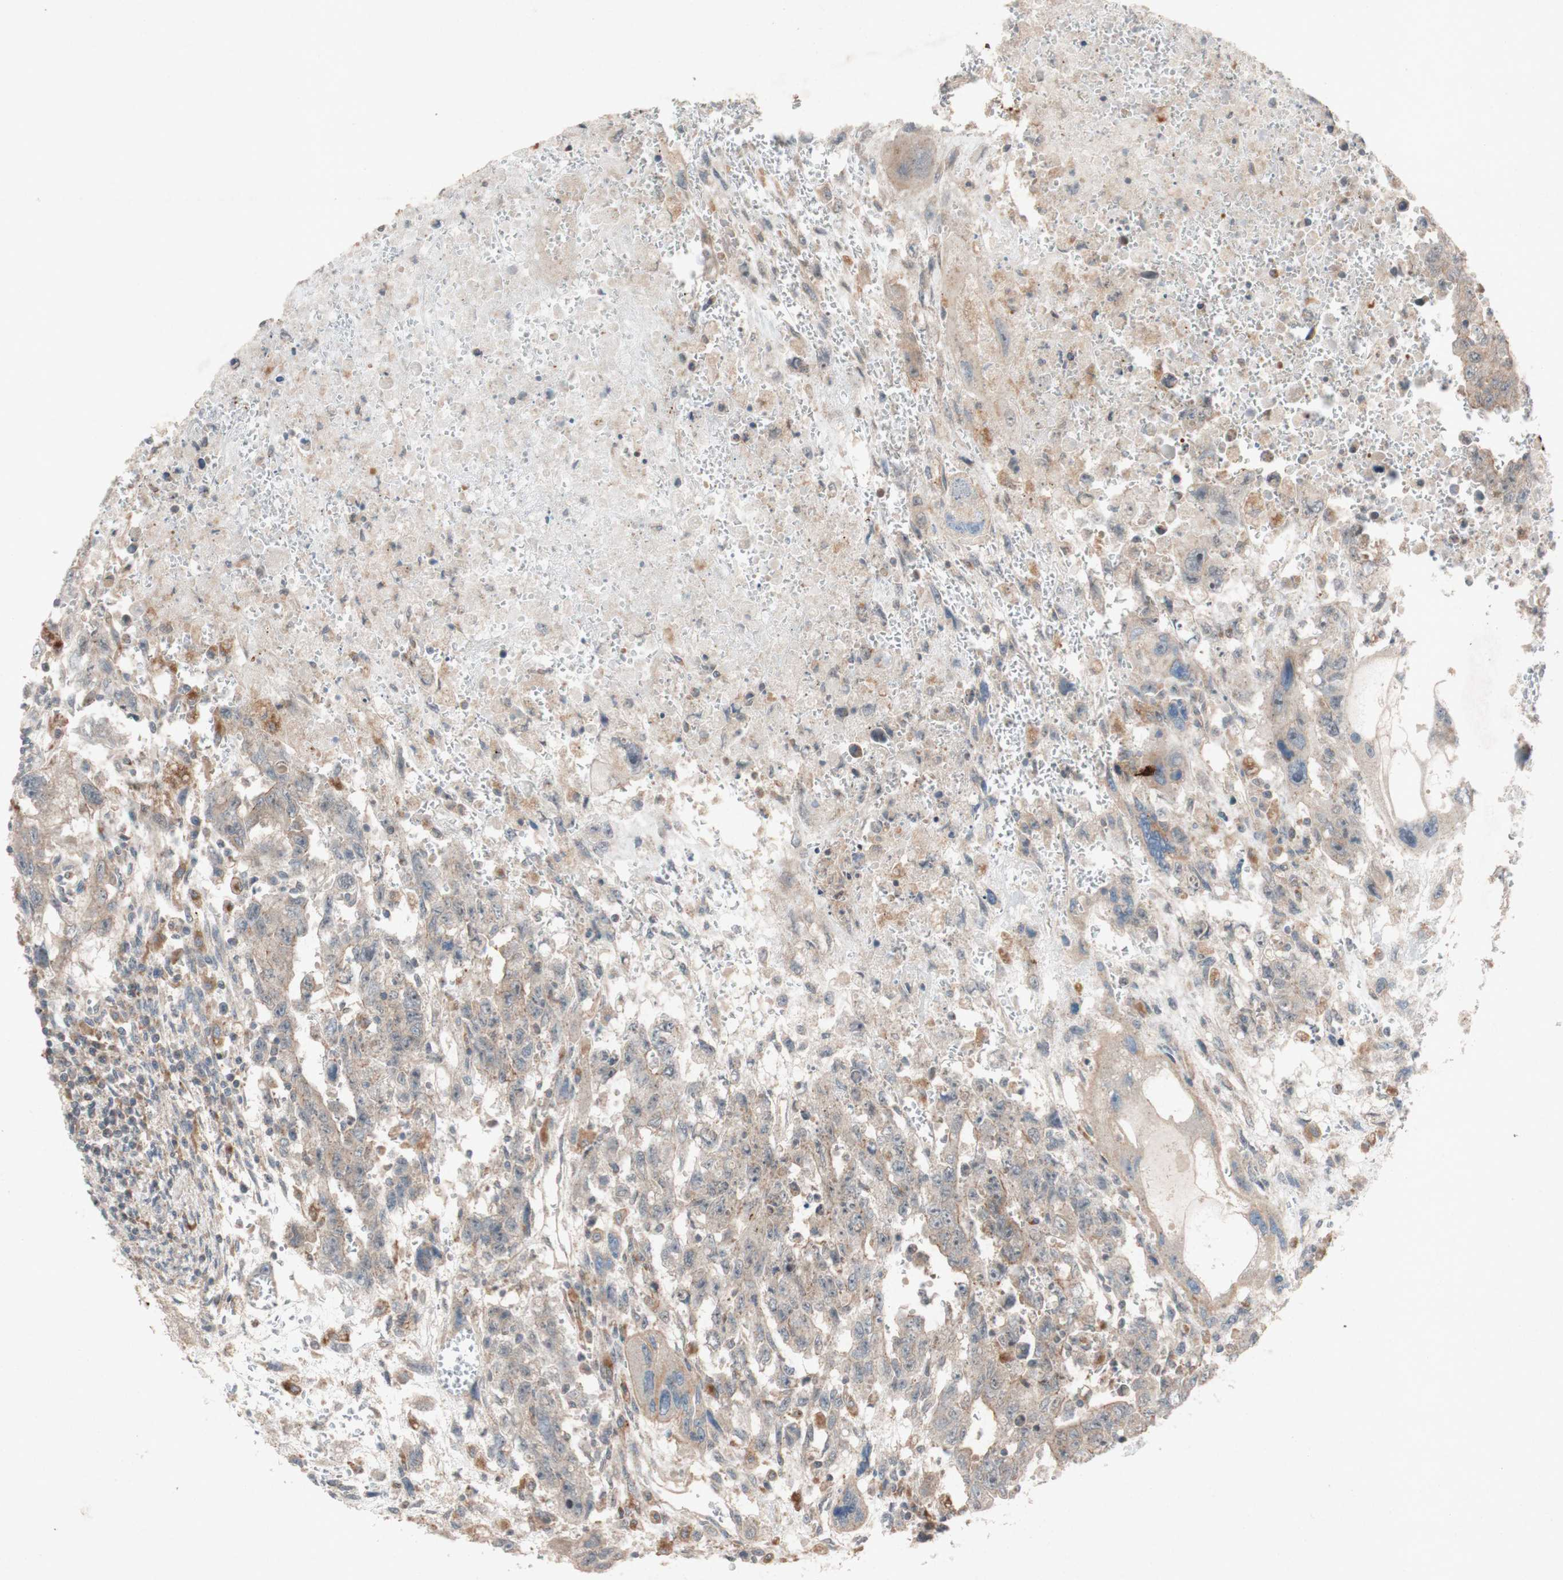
{"staining": {"intensity": "weak", "quantity": ">75%", "location": "cytoplasmic/membranous"}, "tissue": "testis cancer", "cell_type": "Tumor cells", "image_type": "cancer", "snomed": [{"axis": "morphology", "description": "Carcinoma, Embryonal, NOS"}, {"axis": "topography", "description": "Testis"}], "caption": "Immunohistochemical staining of human testis embryonal carcinoma displays low levels of weak cytoplasmic/membranous staining in about >75% of tumor cells. Nuclei are stained in blue.", "gene": "ATP6V1F", "patient": {"sex": "male", "age": 28}}